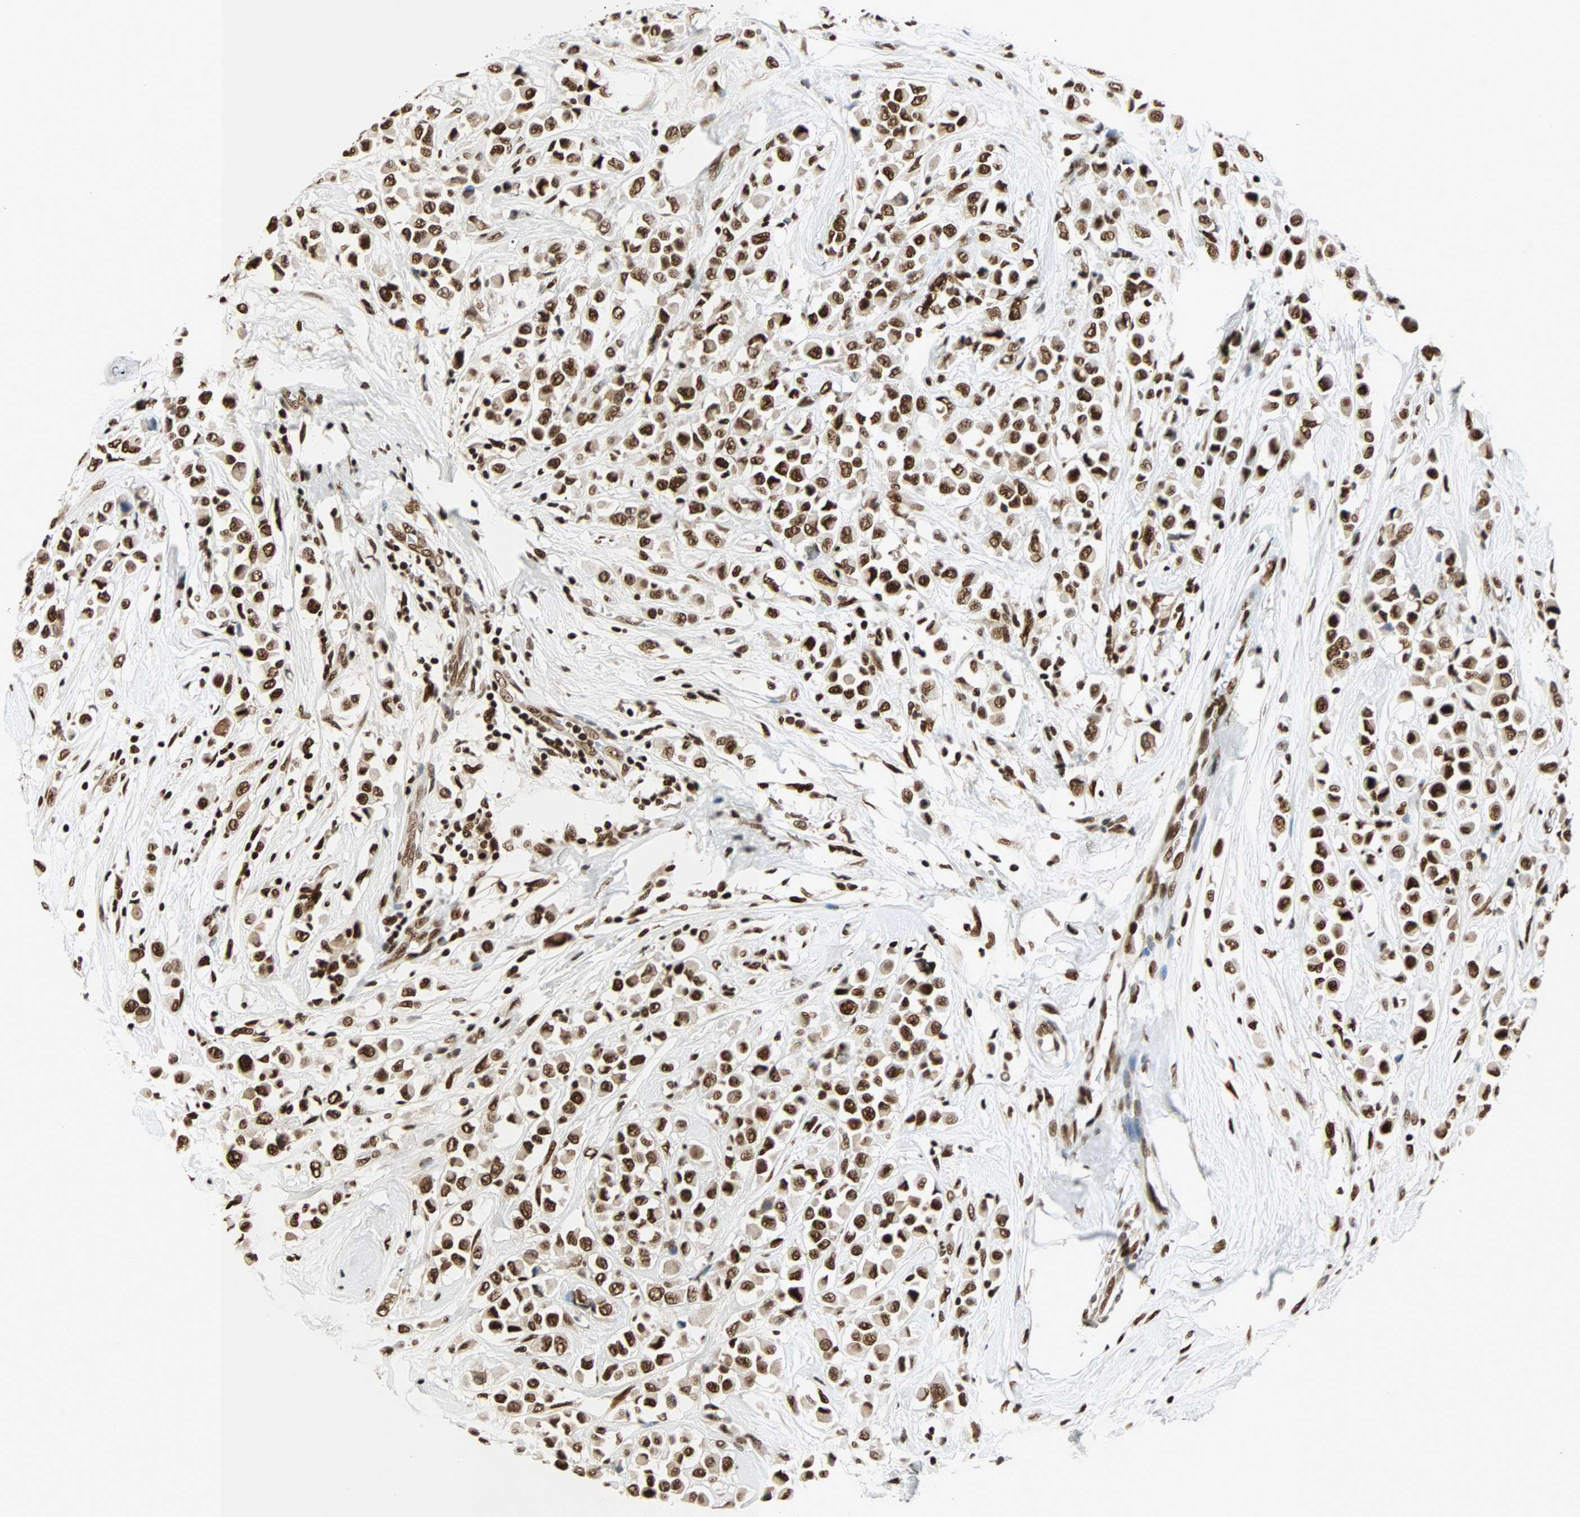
{"staining": {"intensity": "strong", "quantity": ">75%", "location": "nuclear"}, "tissue": "breast cancer", "cell_type": "Tumor cells", "image_type": "cancer", "snomed": [{"axis": "morphology", "description": "Duct carcinoma"}, {"axis": "topography", "description": "Breast"}], "caption": "Immunohistochemistry (DAB) staining of breast invasive ductal carcinoma exhibits strong nuclear protein expression in about >75% of tumor cells. Using DAB (brown) and hematoxylin (blue) stains, captured at high magnification using brightfield microscopy.", "gene": "CDK12", "patient": {"sex": "female", "age": 61}}